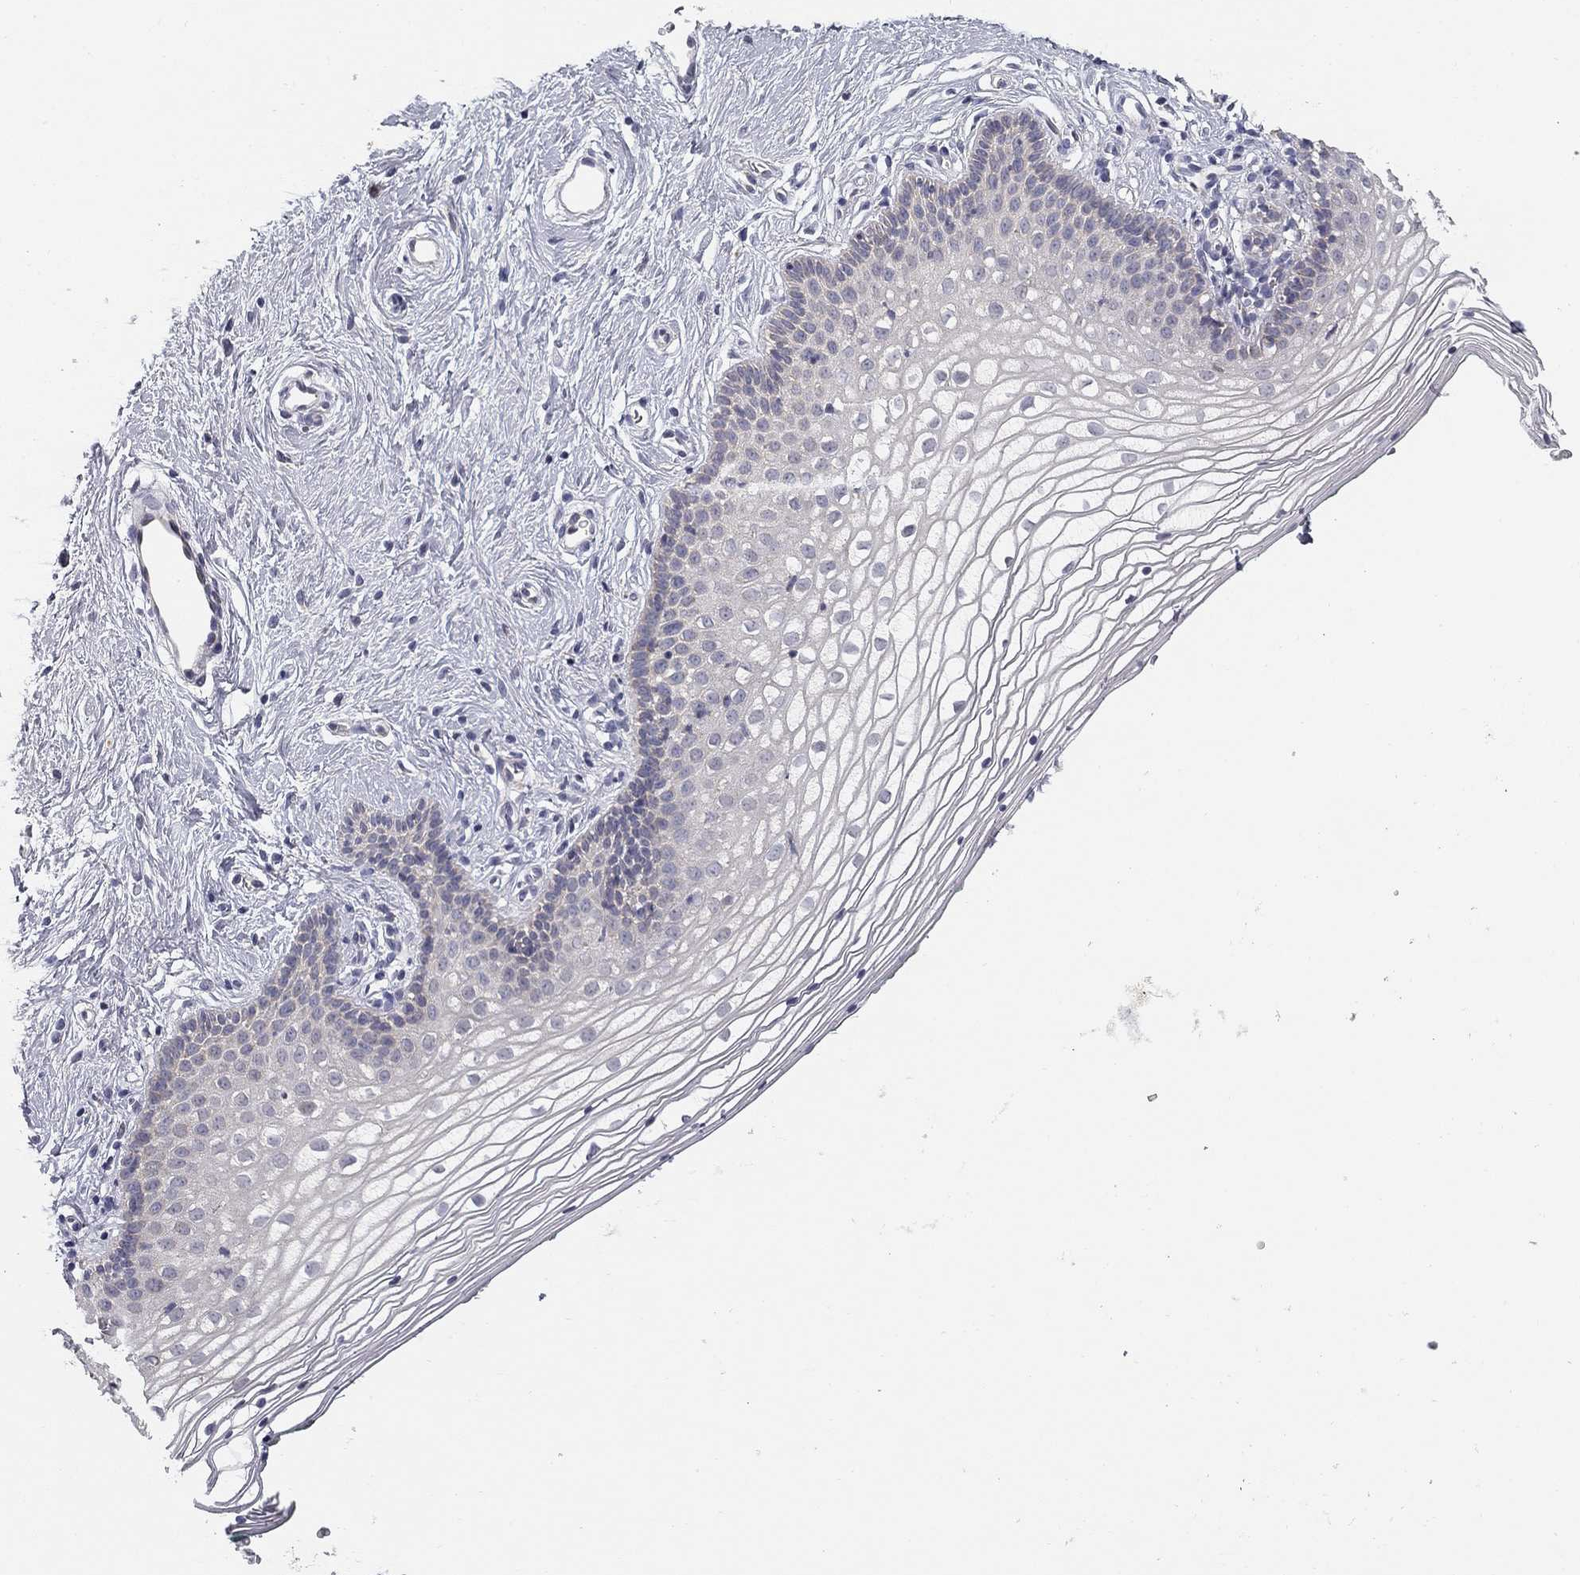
{"staining": {"intensity": "negative", "quantity": "none", "location": "none"}, "tissue": "vagina", "cell_type": "Squamous epithelial cells", "image_type": "normal", "snomed": [{"axis": "morphology", "description": "Normal tissue, NOS"}, {"axis": "topography", "description": "Vagina"}], "caption": "Protein analysis of unremarkable vagina demonstrates no significant expression in squamous epithelial cells.", "gene": "SLC2A9", "patient": {"sex": "female", "age": 36}}